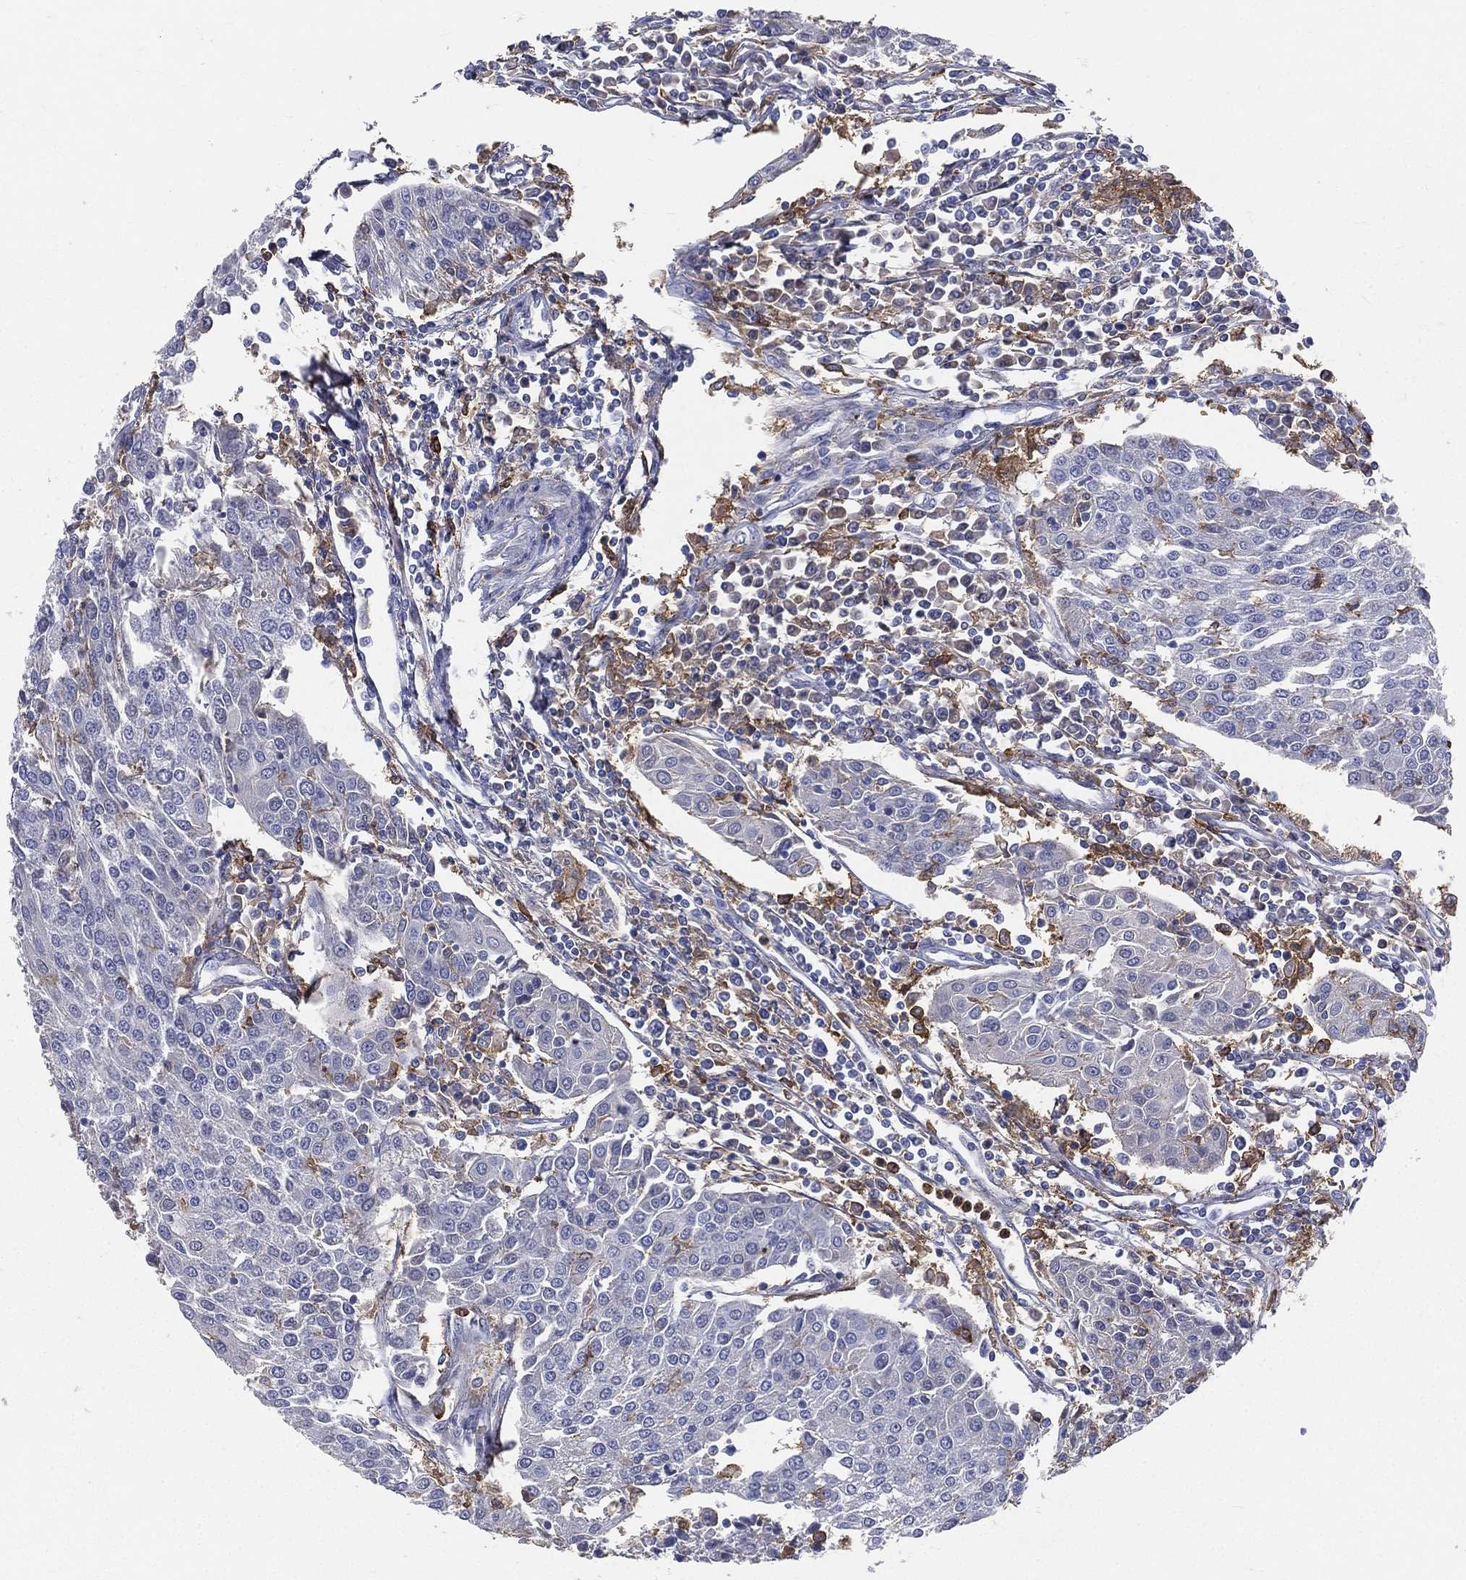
{"staining": {"intensity": "negative", "quantity": "none", "location": "none"}, "tissue": "urothelial cancer", "cell_type": "Tumor cells", "image_type": "cancer", "snomed": [{"axis": "morphology", "description": "Urothelial carcinoma, High grade"}, {"axis": "topography", "description": "Urinary bladder"}], "caption": "Immunohistochemical staining of human urothelial carcinoma (high-grade) demonstrates no significant expression in tumor cells.", "gene": "CD33", "patient": {"sex": "female", "age": 85}}